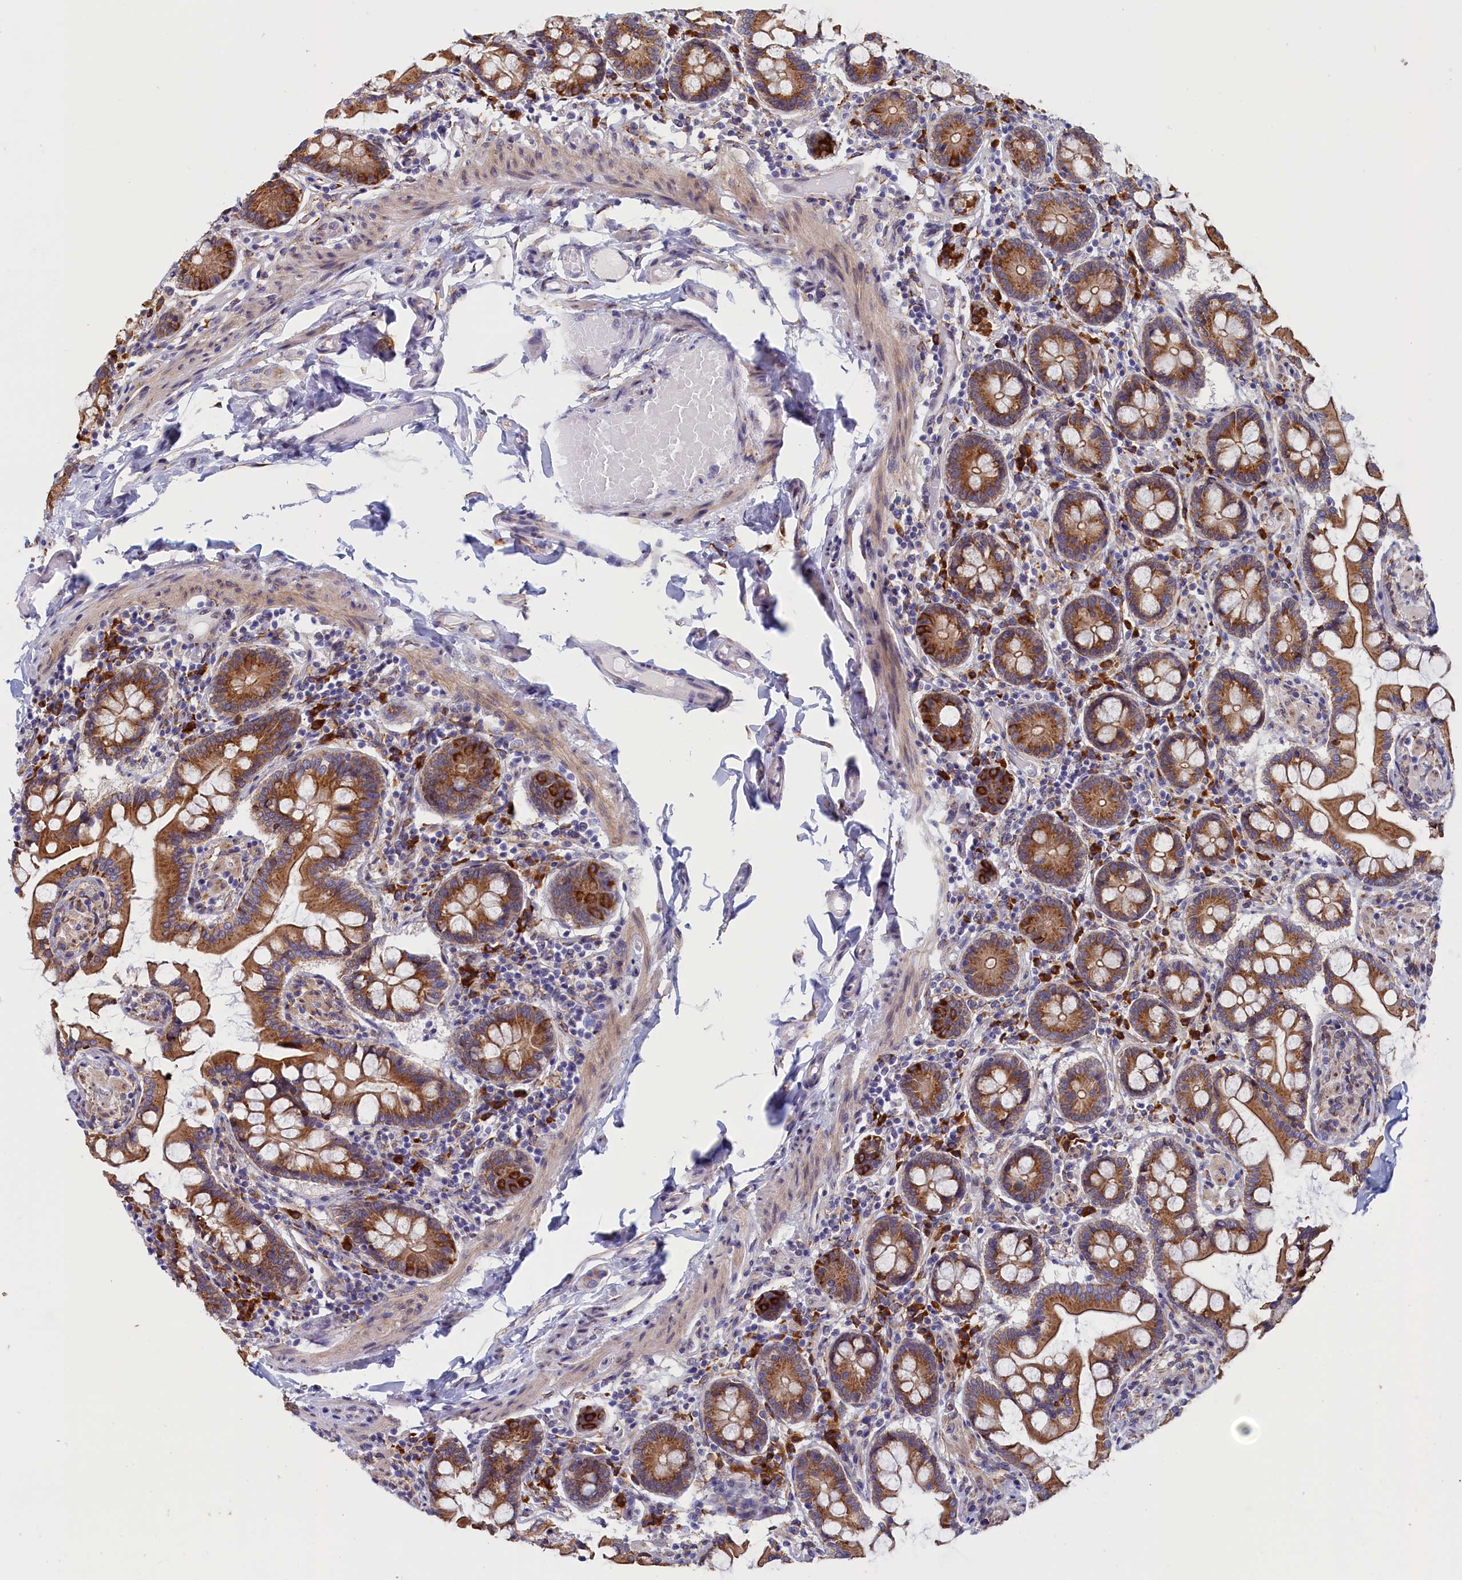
{"staining": {"intensity": "moderate", "quantity": ">75%", "location": "cytoplasmic/membranous"}, "tissue": "small intestine", "cell_type": "Glandular cells", "image_type": "normal", "snomed": [{"axis": "morphology", "description": "Normal tissue, NOS"}, {"axis": "topography", "description": "Small intestine"}], "caption": "DAB (3,3'-diaminobenzidine) immunohistochemical staining of benign small intestine shows moderate cytoplasmic/membranous protein positivity in about >75% of glandular cells.", "gene": "CCDC68", "patient": {"sex": "male", "age": 41}}